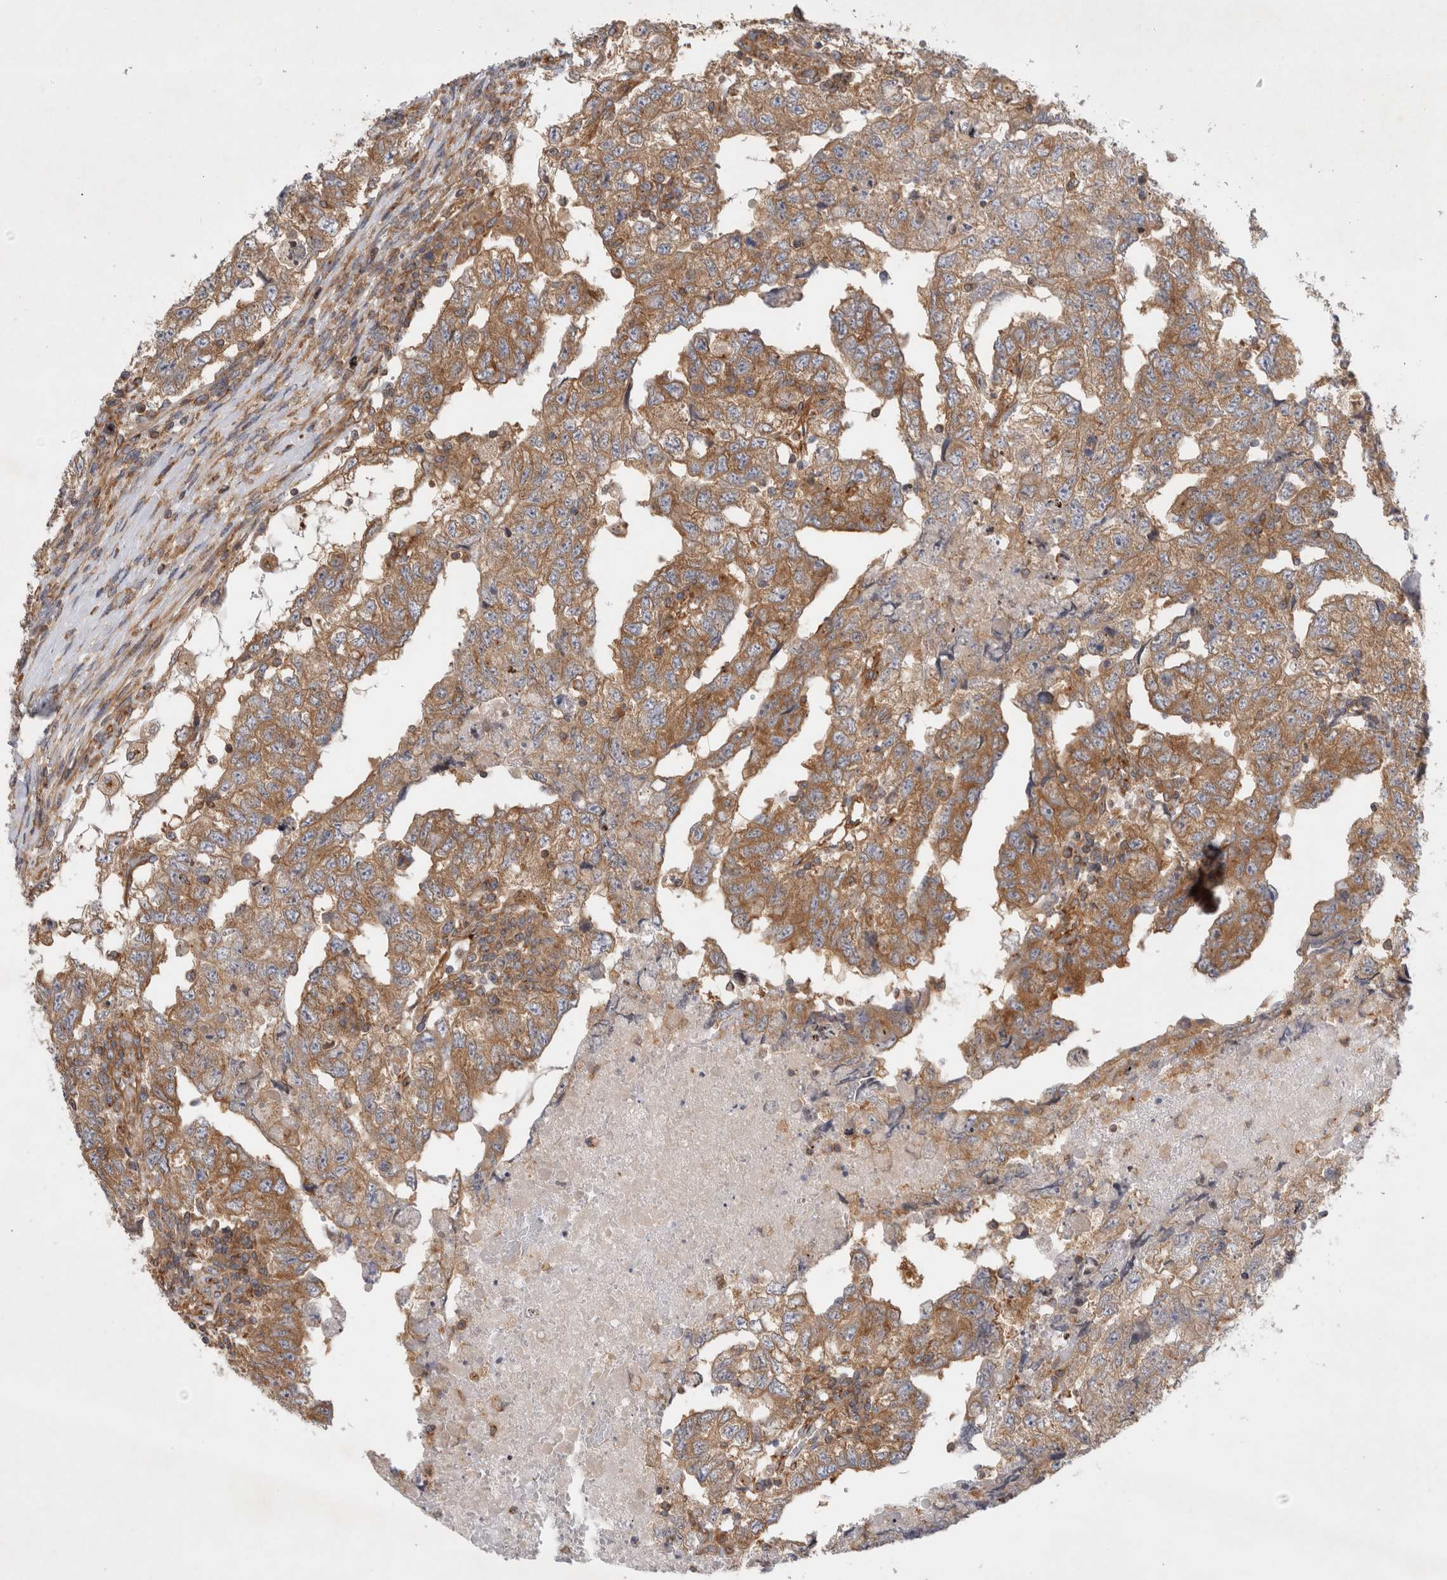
{"staining": {"intensity": "moderate", "quantity": ">75%", "location": "cytoplasmic/membranous"}, "tissue": "testis cancer", "cell_type": "Tumor cells", "image_type": "cancer", "snomed": [{"axis": "morphology", "description": "Carcinoma, Embryonal, NOS"}, {"axis": "topography", "description": "Testis"}], "caption": "Tumor cells show medium levels of moderate cytoplasmic/membranous expression in about >75% of cells in human embryonal carcinoma (testis). Immunohistochemistry (ihc) stains the protein of interest in brown and the nuclei are stained blue.", "gene": "GPR150", "patient": {"sex": "male", "age": 36}}